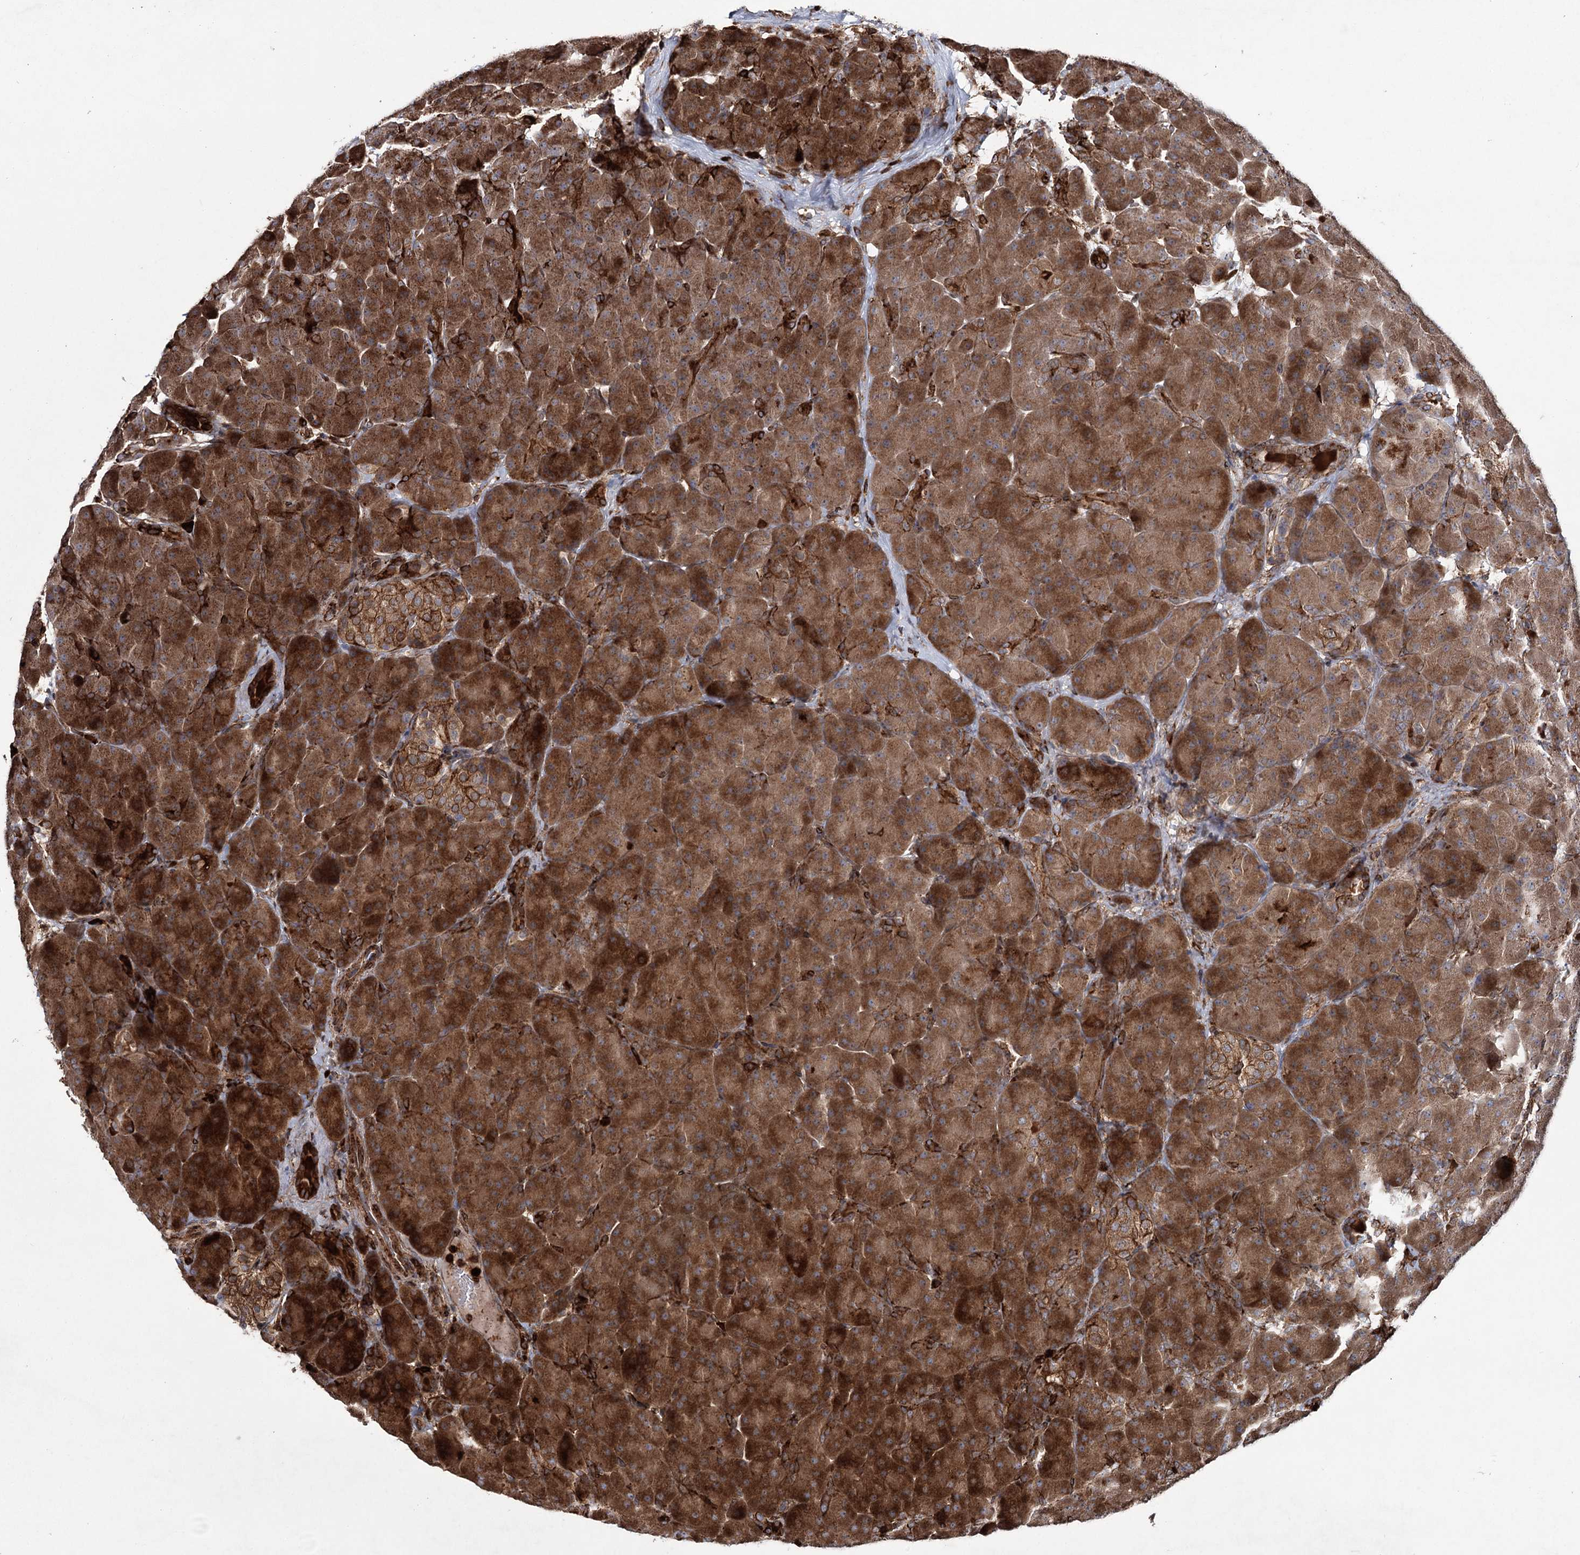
{"staining": {"intensity": "strong", "quantity": "25%-75%", "location": "cytoplasmic/membranous"}, "tissue": "pancreas", "cell_type": "Exocrine glandular cells", "image_type": "normal", "snomed": [{"axis": "morphology", "description": "Normal tissue, NOS"}, {"axis": "topography", "description": "Pancreas"}], "caption": "A high amount of strong cytoplasmic/membranous positivity is appreciated in approximately 25%-75% of exocrine glandular cells in benign pancreas.", "gene": "DCUN1D4", "patient": {"sex": "male", "age": 66}}